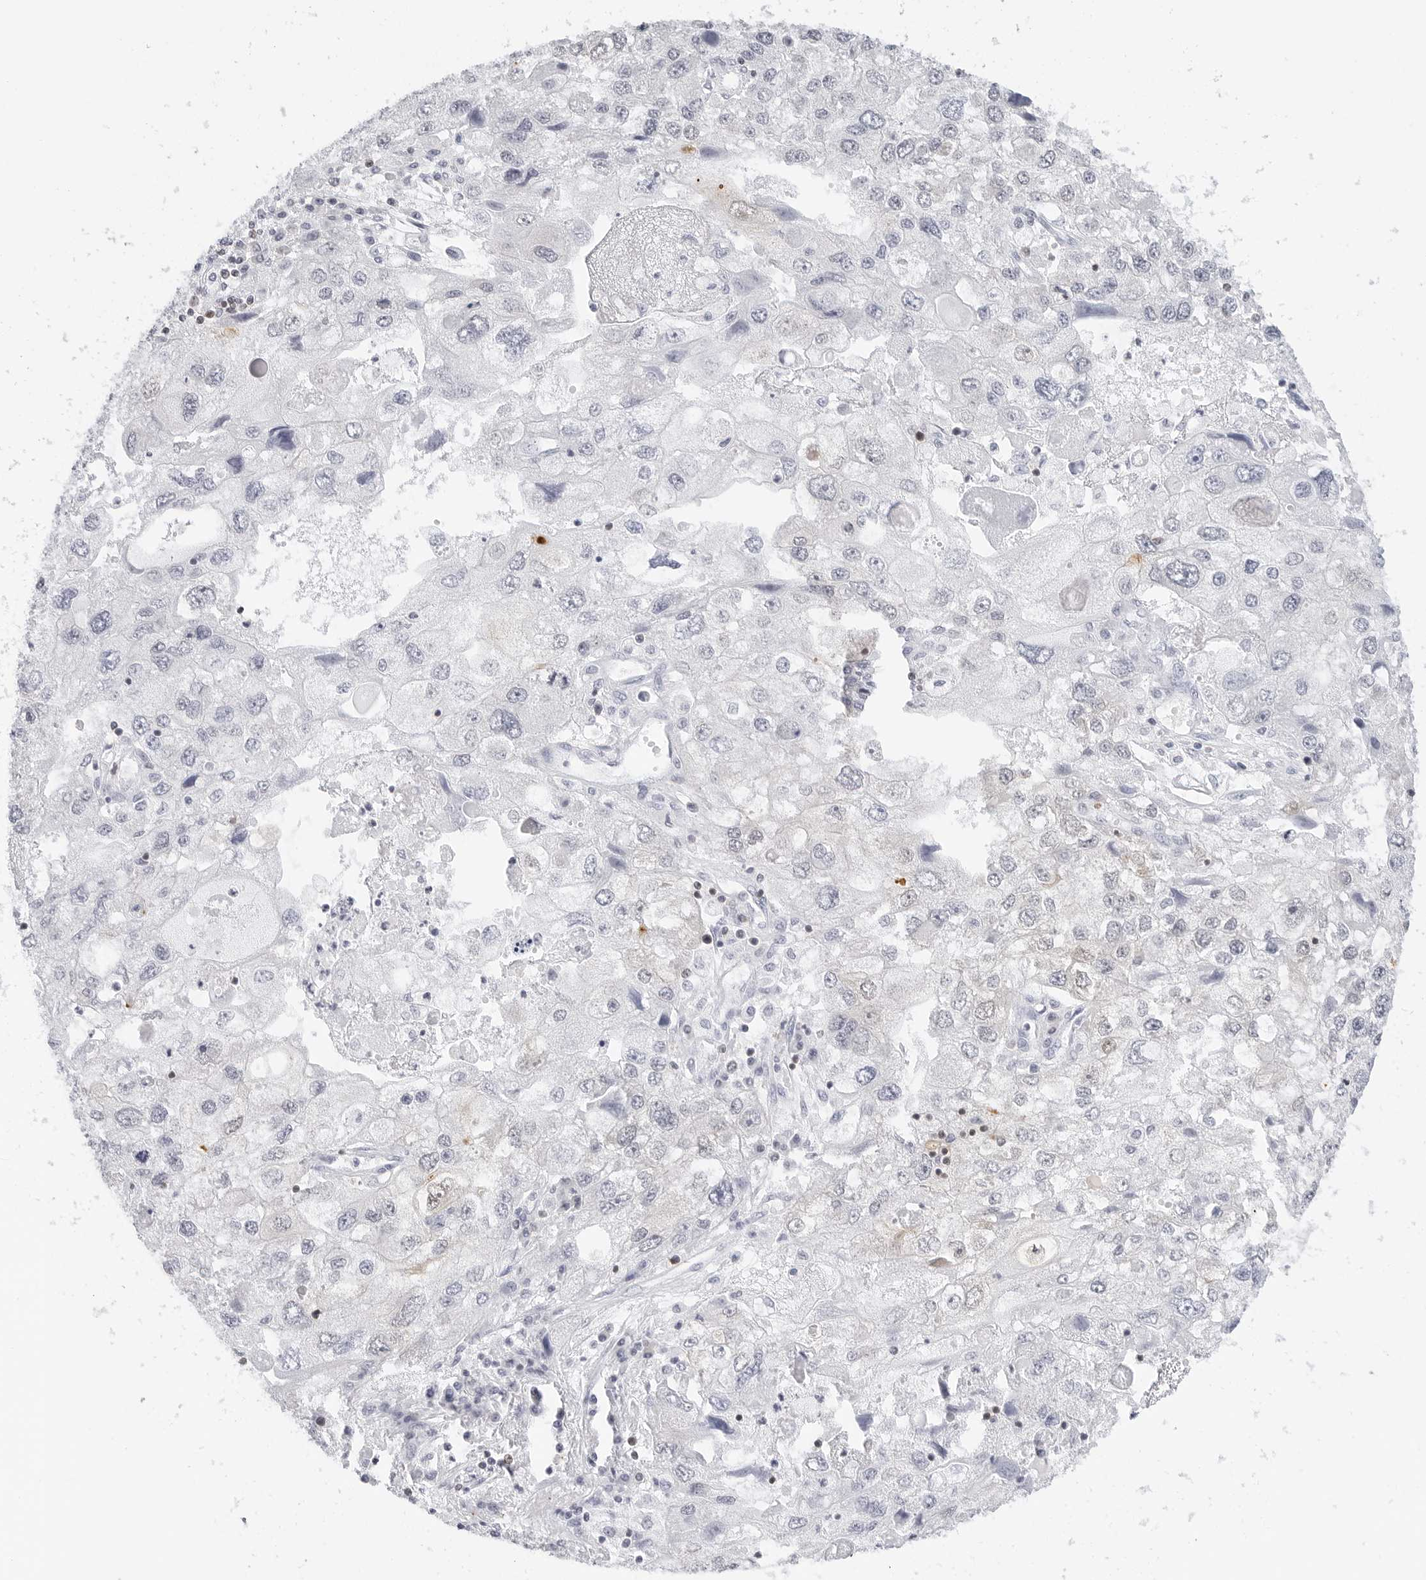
{"staining": {"intensity": "negative", "quantity": "none", "location": "none"}, "tissue": "endometrial cancer", "cell_type": "Tumor cells", "image_type": "cancer", "snomed": [{"axis": "morphology", "description": "Adenocarcinoma, NOS"}, {"axis": "topography", "description": "Endometrium"}], "caption": "Endometrial cancer (adenocarcinoma) was stained to show a protein in brown. There is no significant staining in tumor cells.", "gene": "SLC9A3R1", "patient": {"sex": "female", "age": 49}}